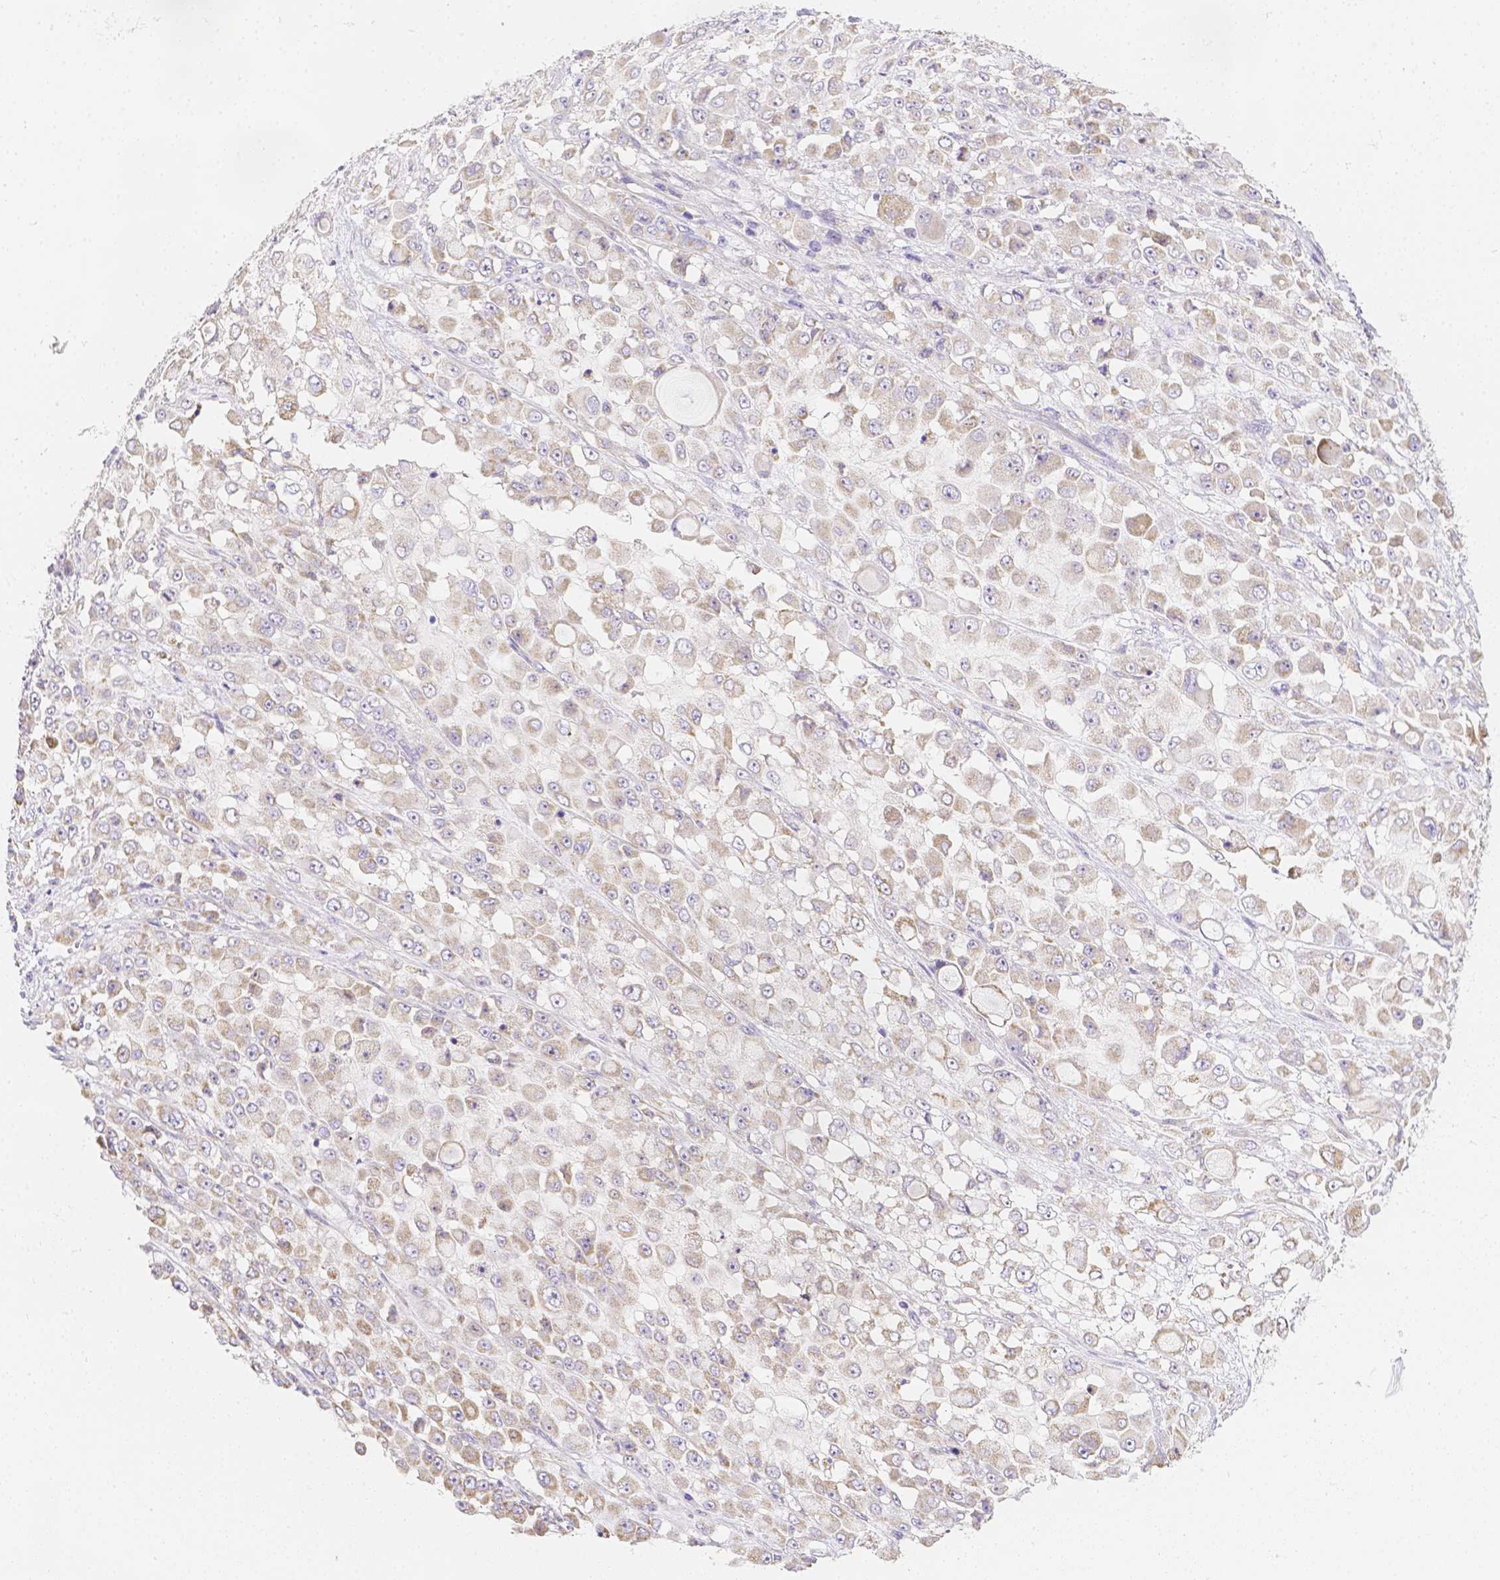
{"staining": {"intensity": "negative", "quantity": "none", "location": "none"}, "tissue": "stomach cancer", "cell_type": "Tumor cells", "image_type": "cancer", "snomed": [{"axis": "morphology", "description": "Adenocarcinoma, NOS"}, {"axis": "topography", "description": "Stomach"}], "caption": "Stomach cancer (adenocarcinoma) was stained to show a protein in brown. There is no significant positivity in tumor cells.", "gene": "ASAH2", "patient": {"sex": "female", "age": 76}}